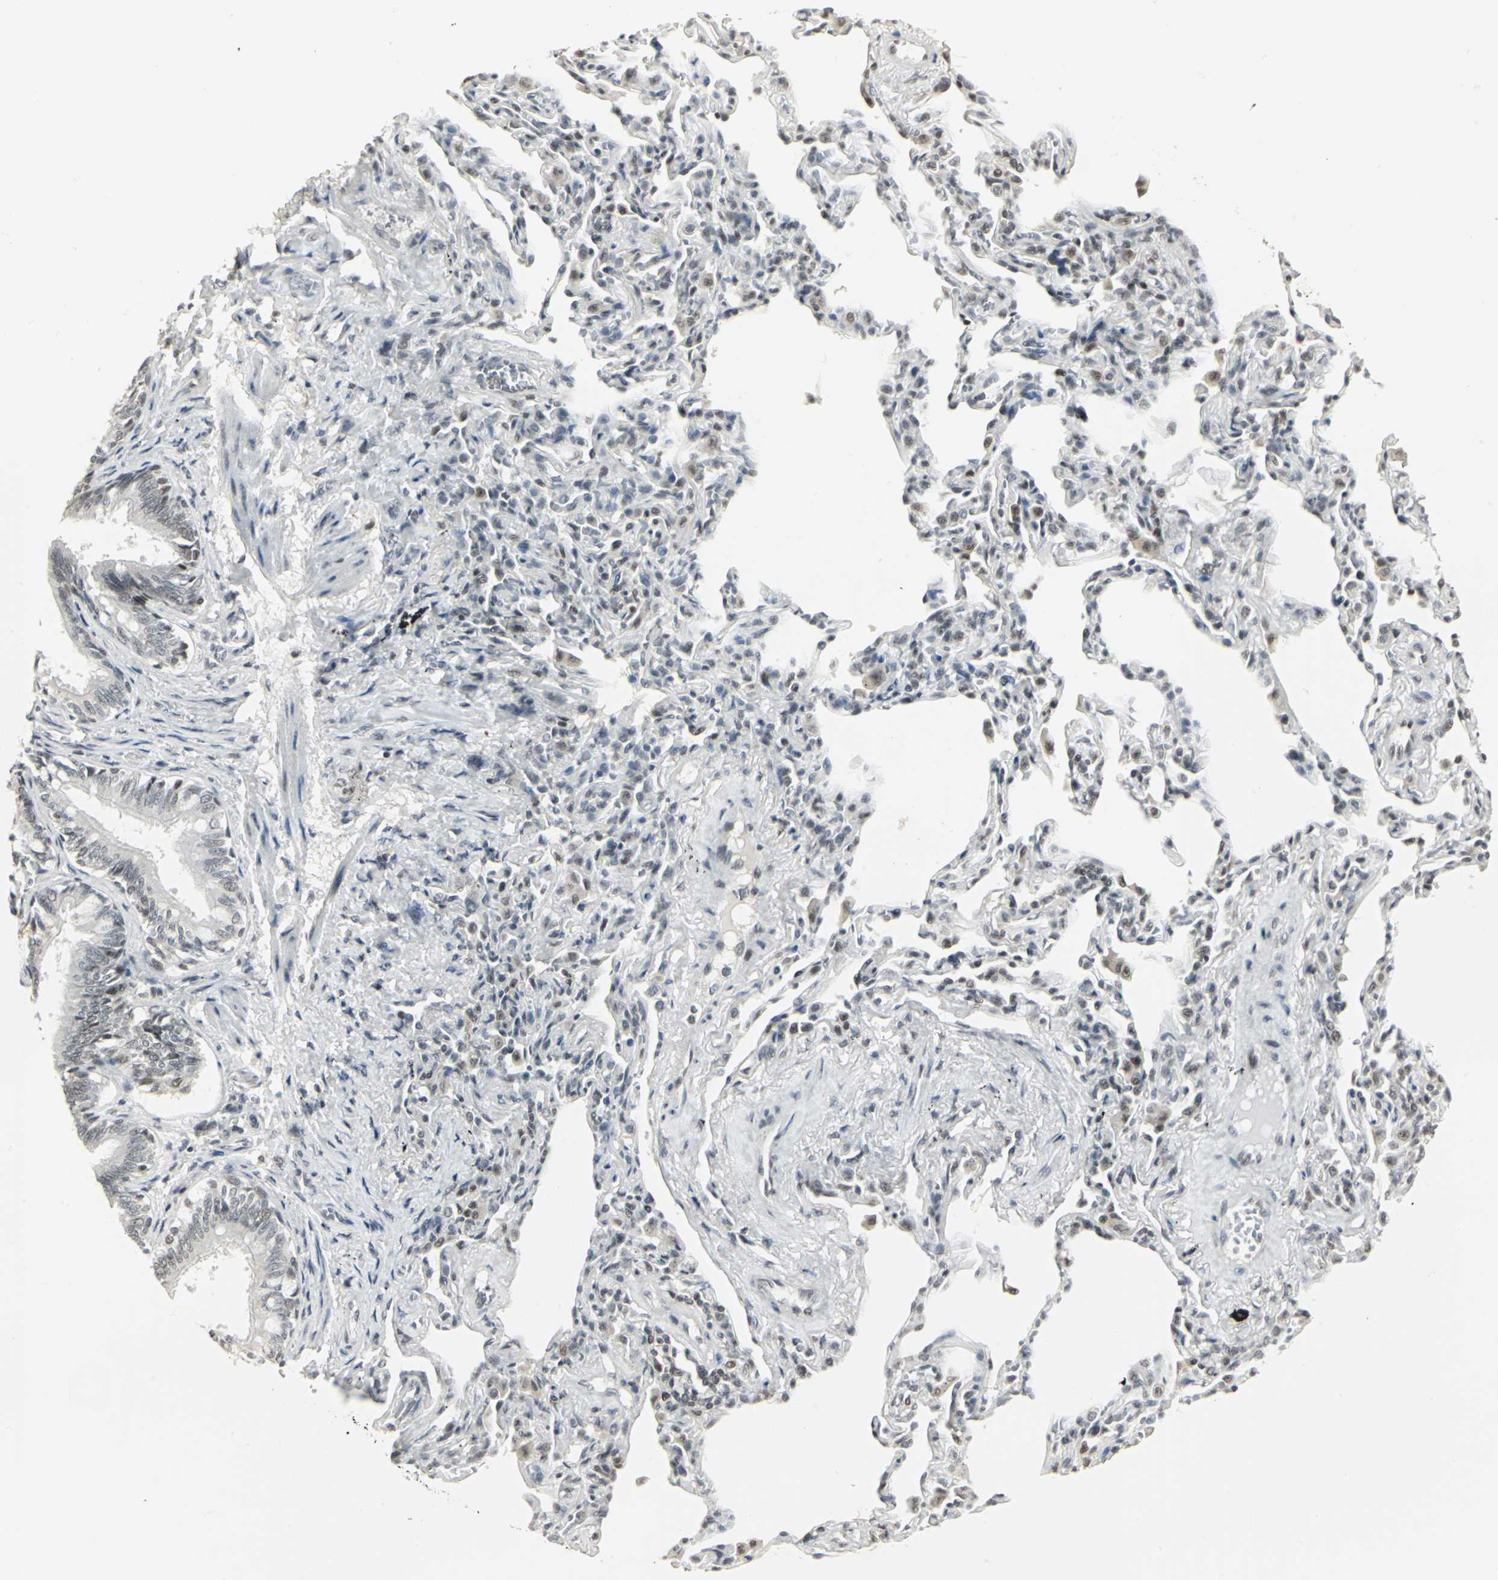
{"staining": {"intensity": "strong", "quantity": ">75%", "location": "nuclear"}, "tissue": "bronchus", "cell_type": "Respiratory epithelial cells", "image_type": "normal", "snomed": [{"axis": "morphology", "description": "Normal tissue, NOS"}, {"axis": "topography", "description": "Lung"}], "caption": "A high-resolution histopathology image shows immunohistochemistry staining of unremarkable bronchus, which demonstrates strong nuclear positivity in approximately >75% of respiratory epithelial cells.", "gene": "CBX3", "patient": {"sex": "male", "age": 64}}